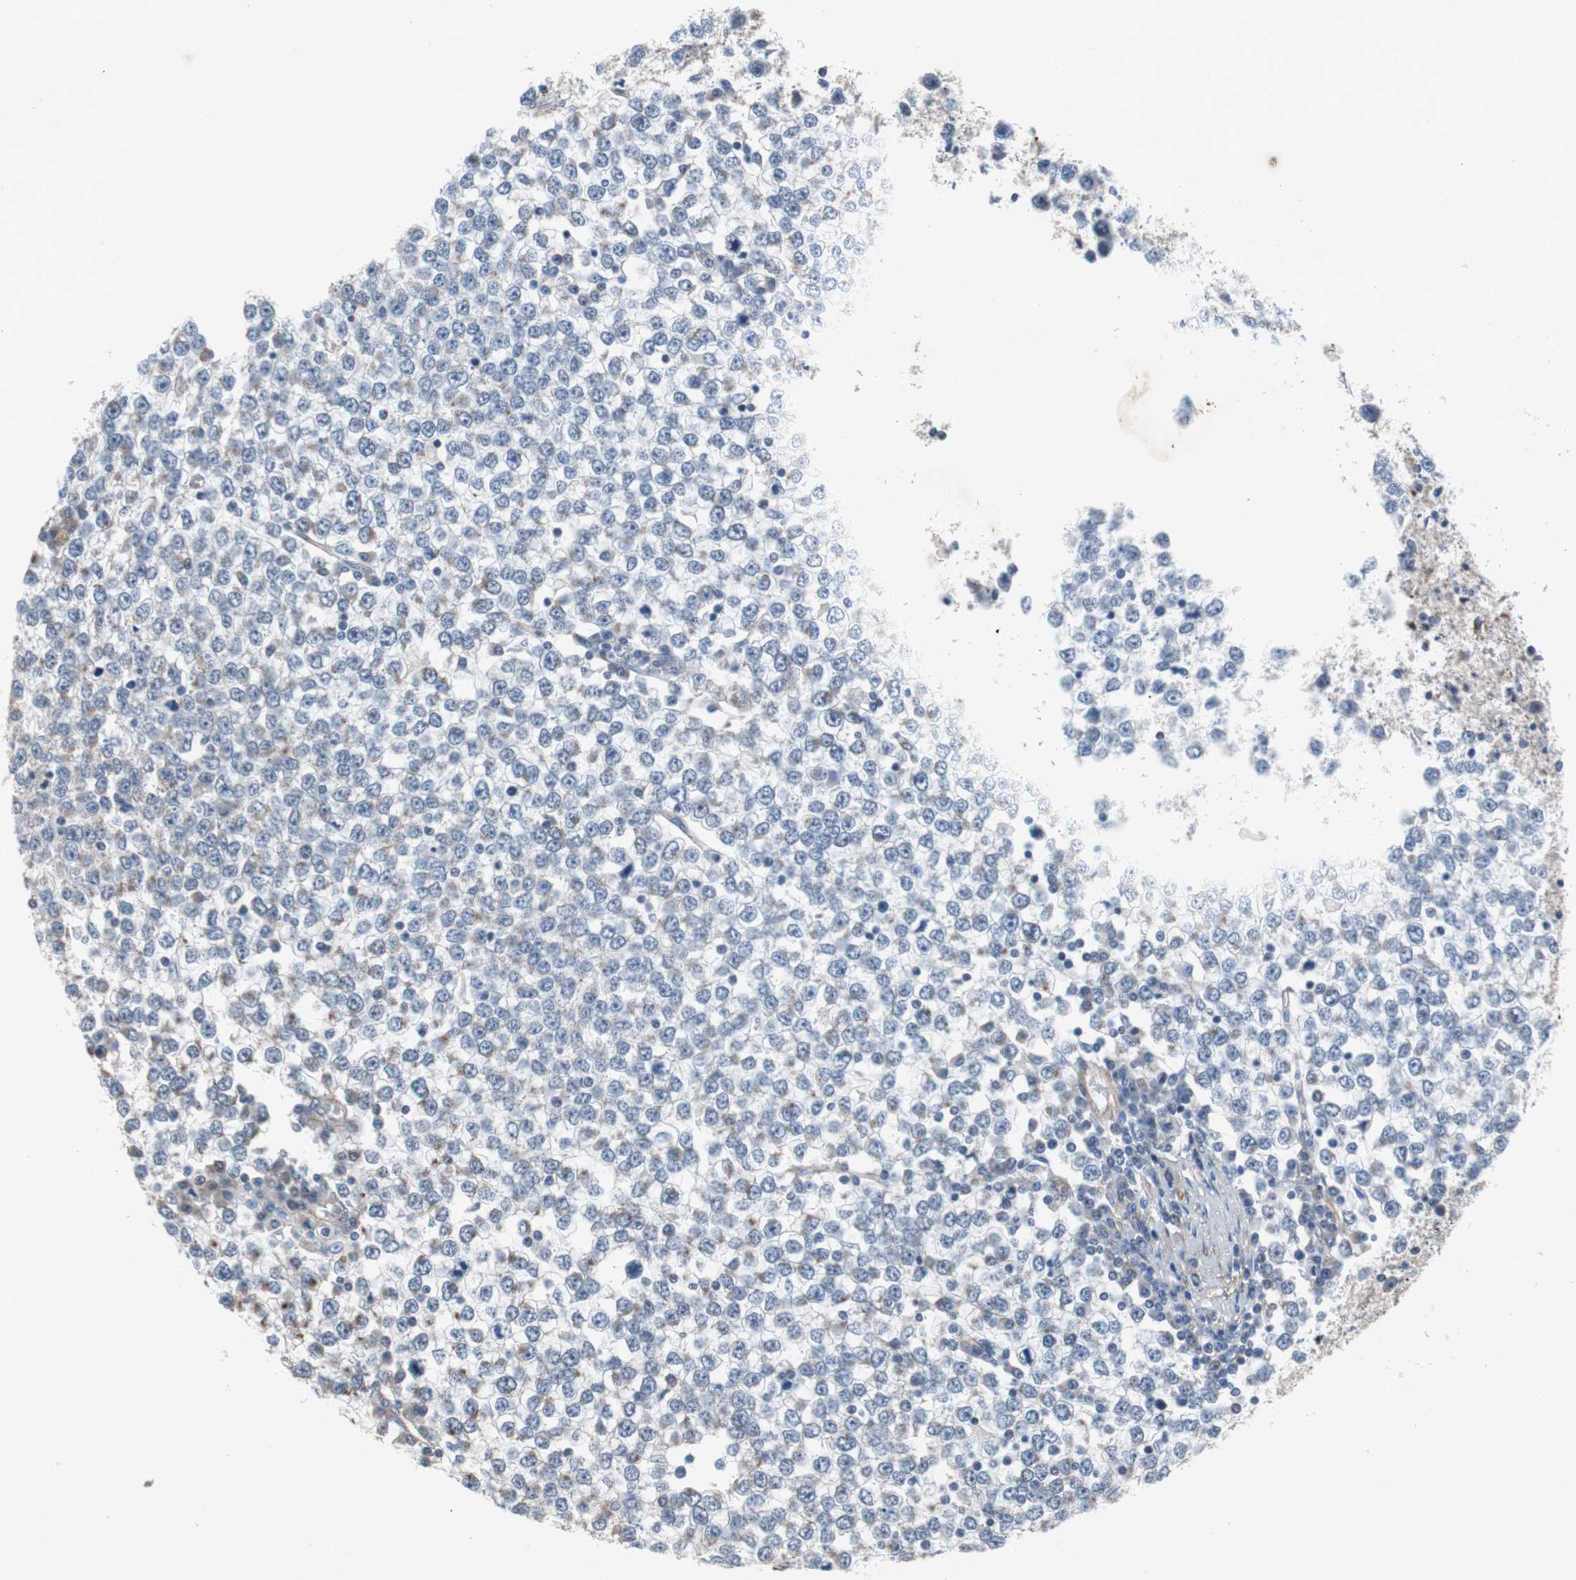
{"staining": {"intensity": "negative", "quantity": "none", "location": "none"}, "tissue": "testis cancer", "cell_type": "Tumor cells", "image_type": "cancer", "snomed": [{"axis": "morphology", "description": "Seminoma, NOS"}, {"axis": "topography", "description": "Testis"}], "caption": "Immunohistochemistry of human testis cancer reveals no staining in tumor cells.", "gene": "KIF3B", "patient": {"sex": "male", "age": 65}}